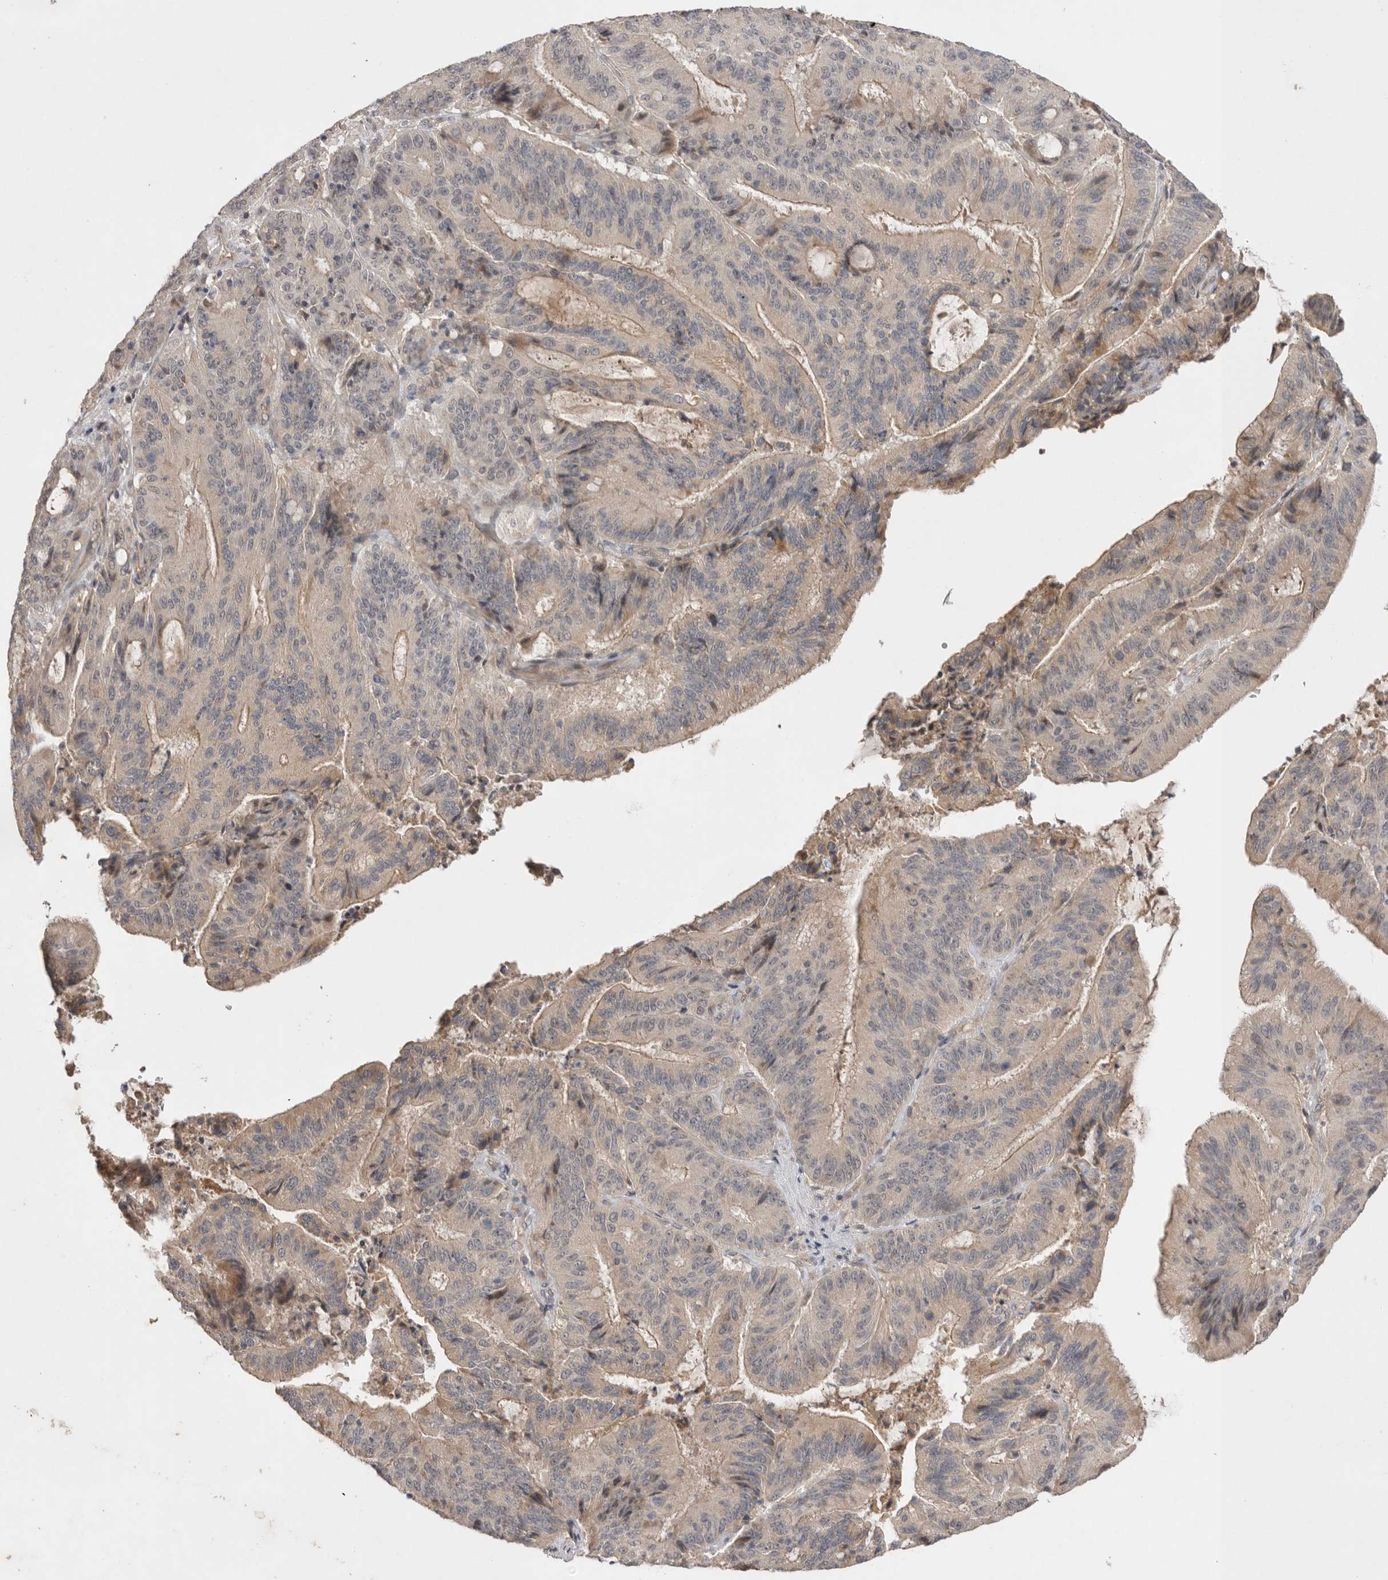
{"staining": {"intensity": "weak", "quantity": "25%-75%", "location": "cytoplasmic/membranous"}, "tissue": "liver cancer", "cell_type": "Tumor cells", "image_type": "cancer", "snomed": [{"axis": "morphology", "description": "Normal tissue, NOS"}, {"axis": "morphology", "description": "Cholangiocarcinoma"}, {"axis": "topography", "description": "Liver"}, {"axis": "topography", "description": "Peripheral nerve tissue"}], "caption": "Liver cholangiocarcinoma stained with immunohistochemistry (IHC) exhibits weak cytoplasmic/membranous staining in about 25%-75% of tumor cells. The protein is shown in brown color, while the nuclei are stained blue.", "gene": "NRCAM", "patient": {"sex": "female", "age": 73}}